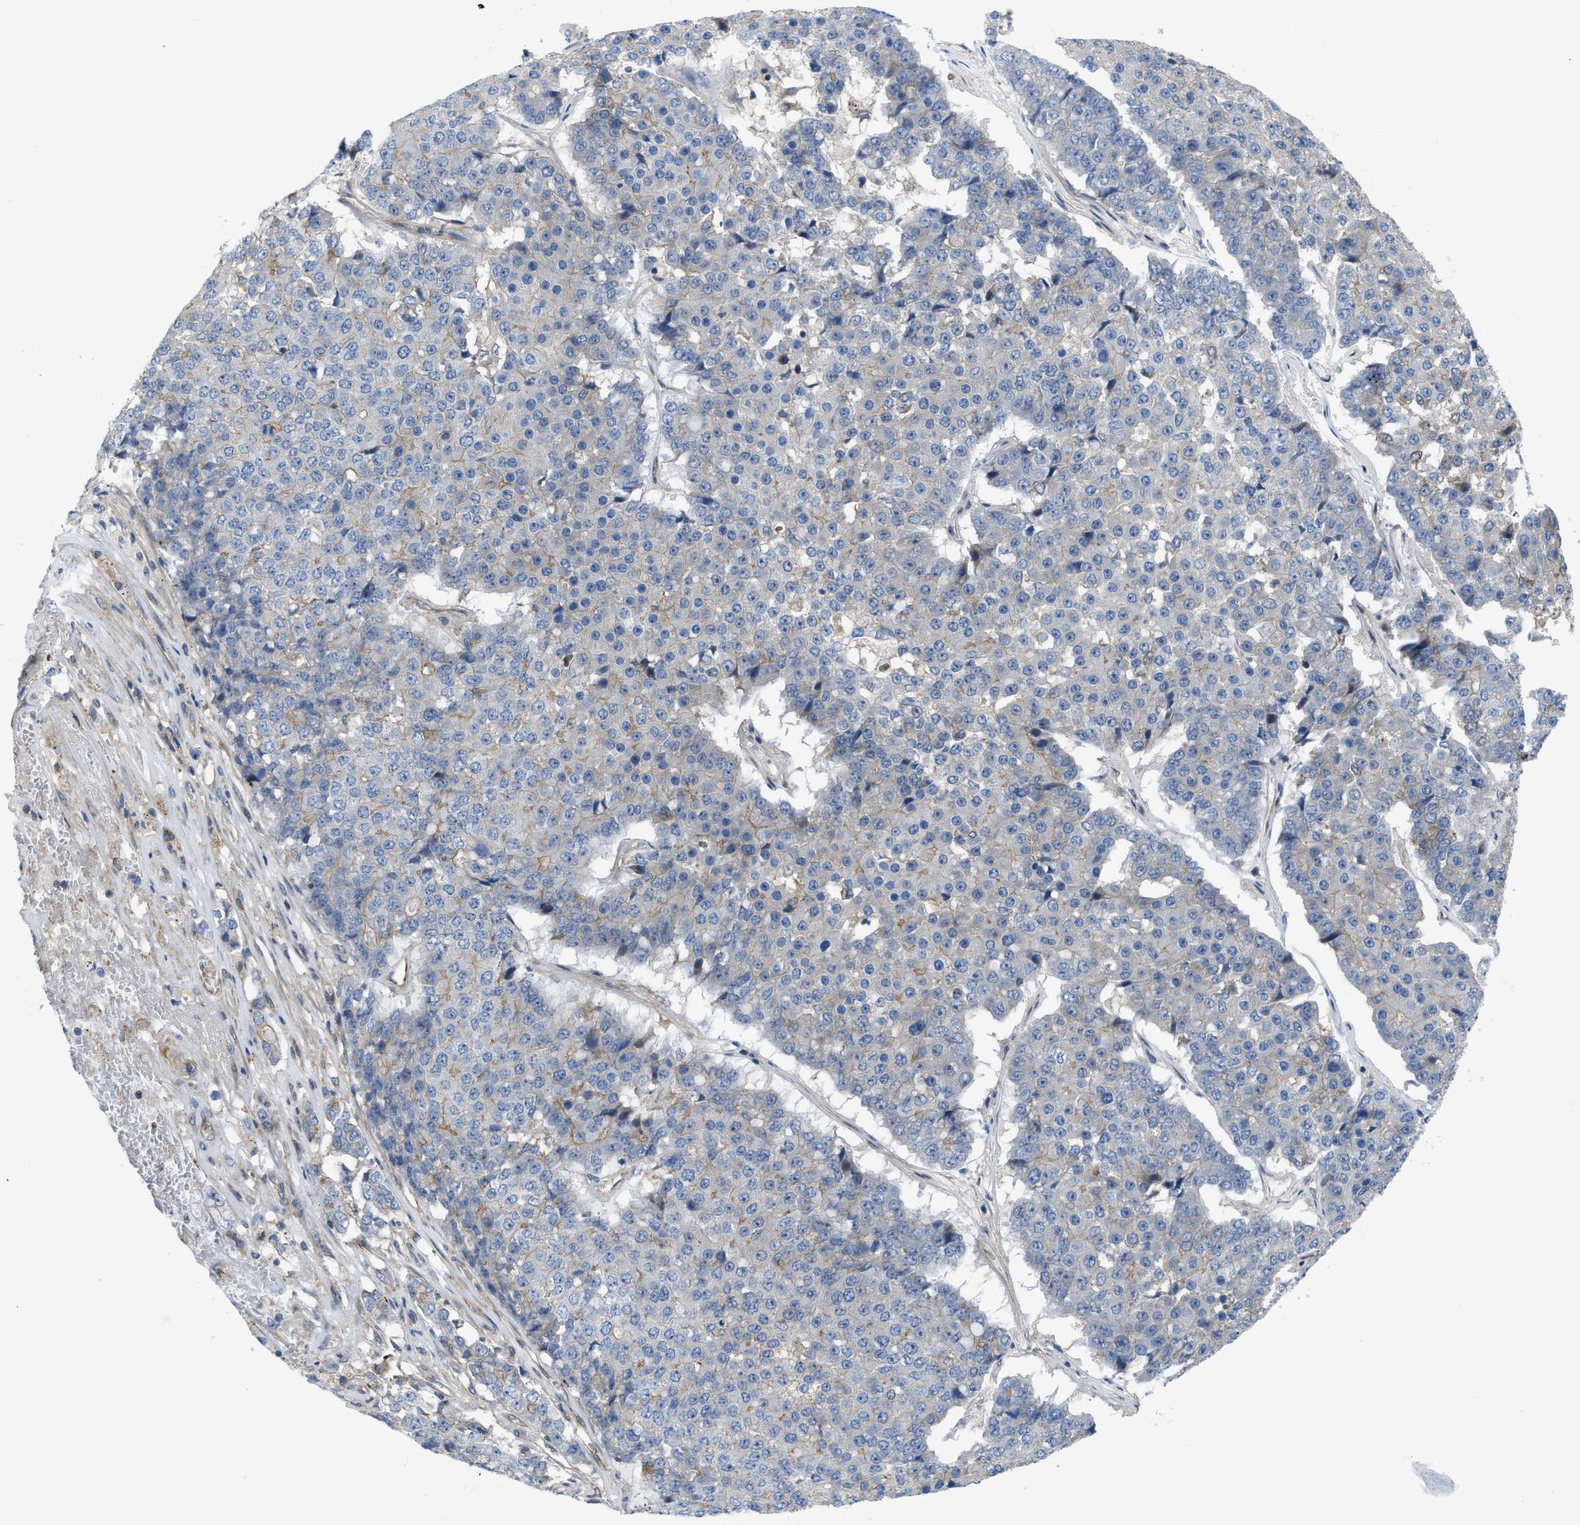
{"staining": {"intensity": "moderate", "quantity": "<25%", "location": "cytoplasmic/membranous"}, "tissue": "pancreatic cancer", "cell_type": "Tumor cells", "image_type": "cancer", "snomed": [{"axis": "morphology", "description": "Adenocarcinoma, NOS"}, {"axis": "topography", "description": "Pancreas"}], "caption": "This histopathology image exhibits IHC staining of pancreatic cancer, with low moderate cytoplasmic/membranous positivity in approximately <25% of tumor cells.", "gene": "MYO18A", "patient": {"sex": "male", "age": 50}}